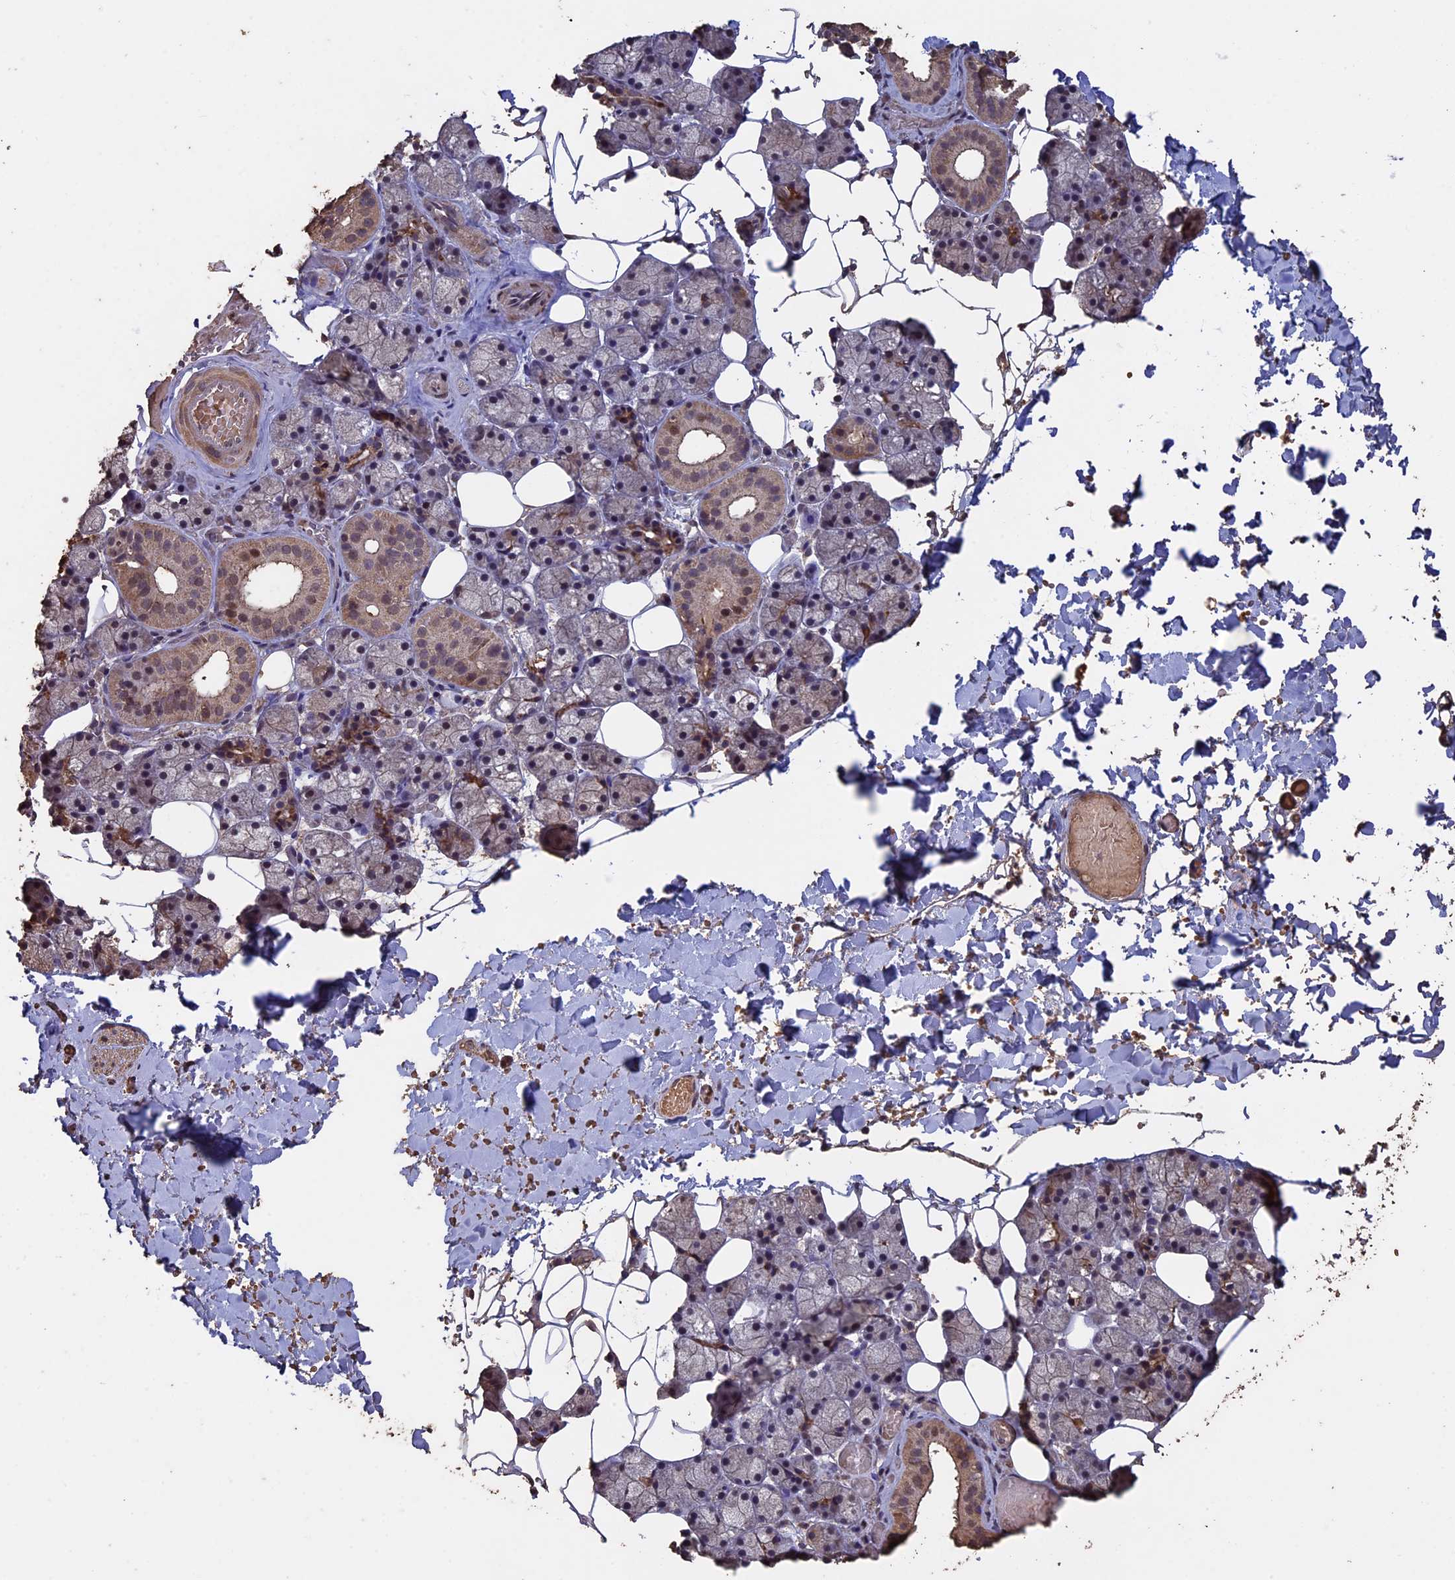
{"staining": {"intensity": "moderate", "quantity": "25%-75%", "location": "cytoplasmic/membranous,nuclear"}, "tissue": "salivary gland", "cell_type": "Glandular cells", "image_type": "normal", "snomed": [{"axis": "morphology", "description": "Normal tissue, NOS"}, {"axis": "topography", "description": "Salivary gland"}], "caption": "A medium amount of moderate cytoplasmic/membranous,nuclear positivity is seen in approximately 25%-75% of glandular cells in benign salivary gland.", "gene": "HUNK", "patient": {"sex": "female", "age": 33}}